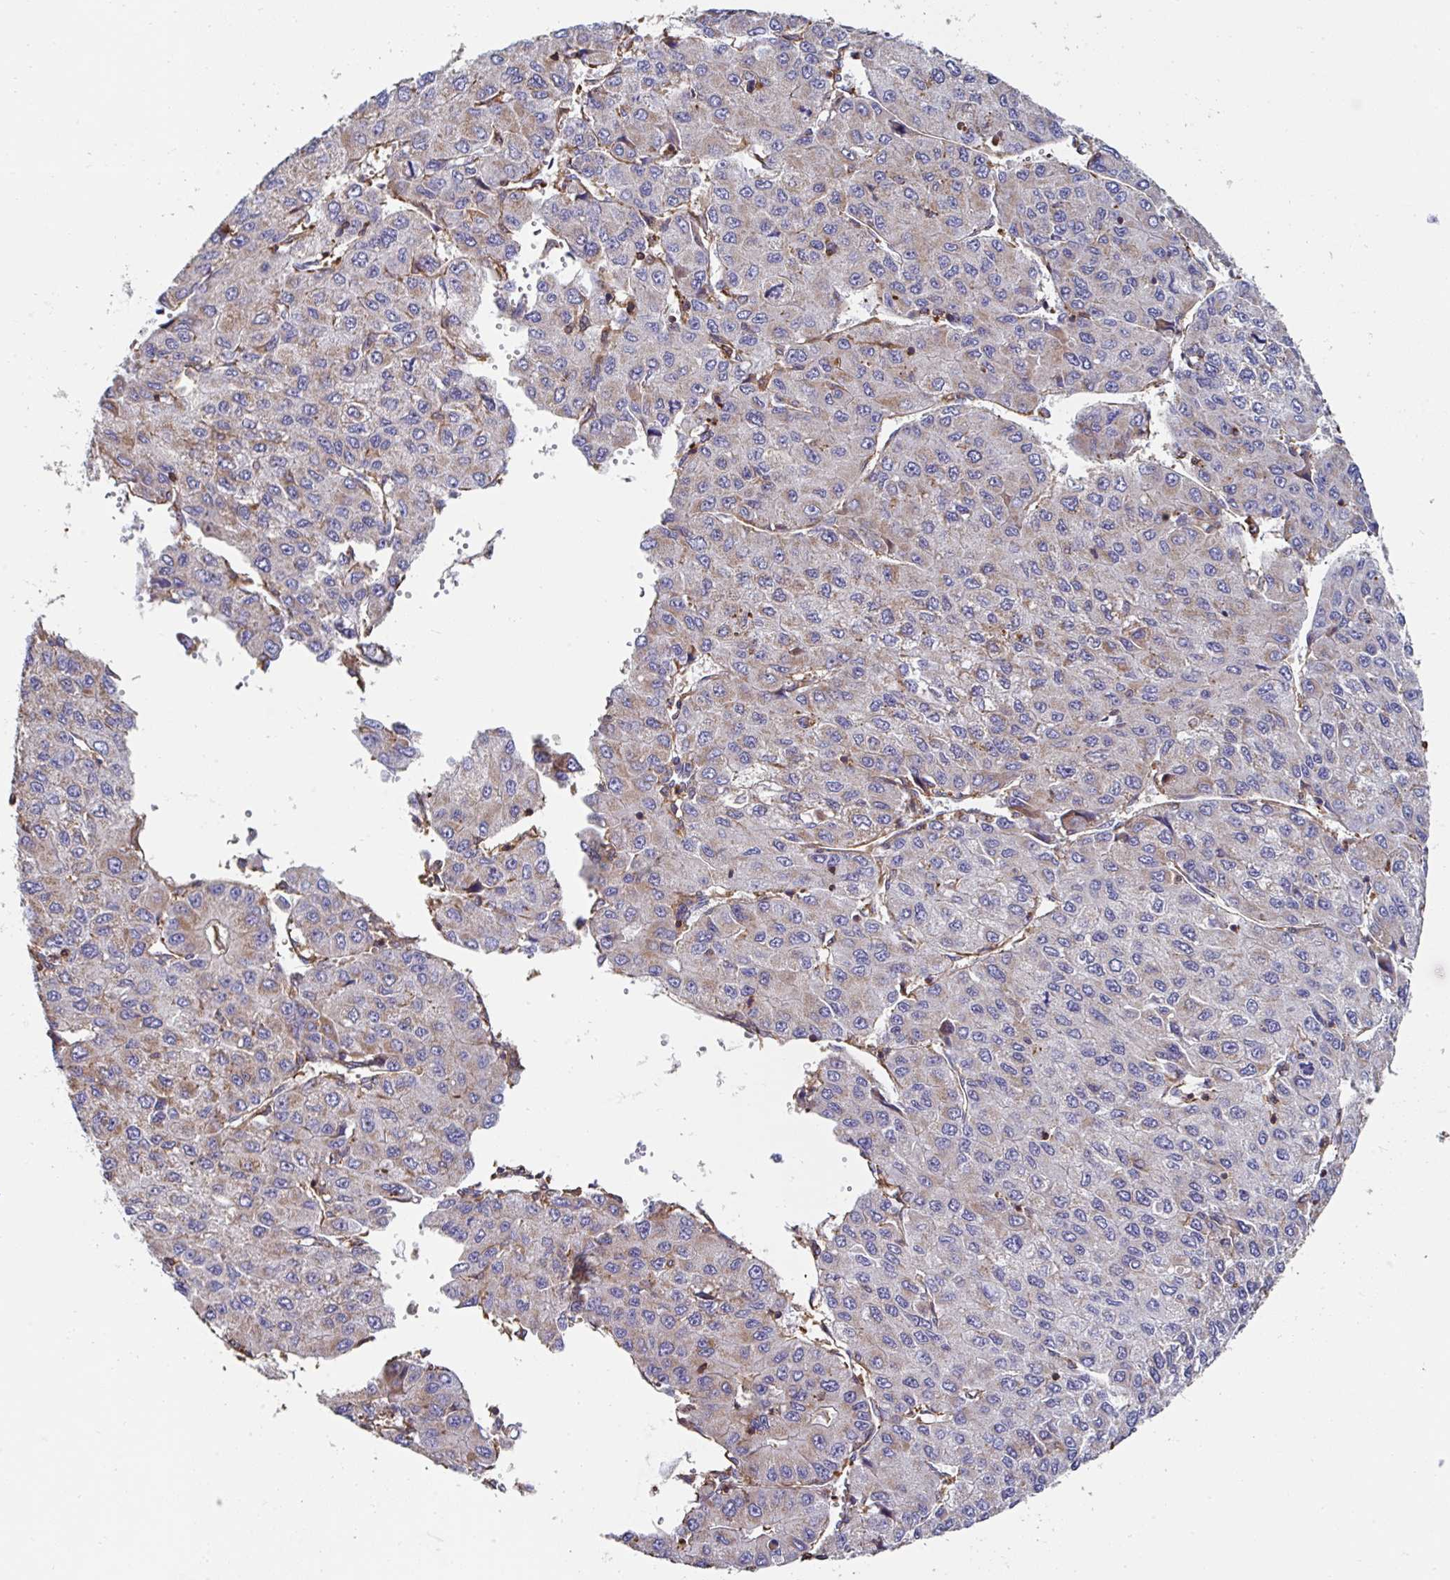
{"staining": {"intensity": "weak", "quantity": "25%-75%", "location": "cytoplasmic/membranous"}, "tissue": "liver cancer", "cell_type": "Tumor cells", "image_type": "cancer", "snomed": [{"axis": "morphology", "description": "Carcinoma, Hepatocellular, NOS"}, {"axis": "topography", "description": "Liver"}], "caption": "Protein staining displays weak cytoplasmic/membranous positivity in approximately 25%-75% of tumor cells in liver cancer (hepatocellular carcinoma). (IHC, brightfield microscopy, high magnification).", "gene": "DZANK1", "patient": {"sex": "female", "age": 66}}